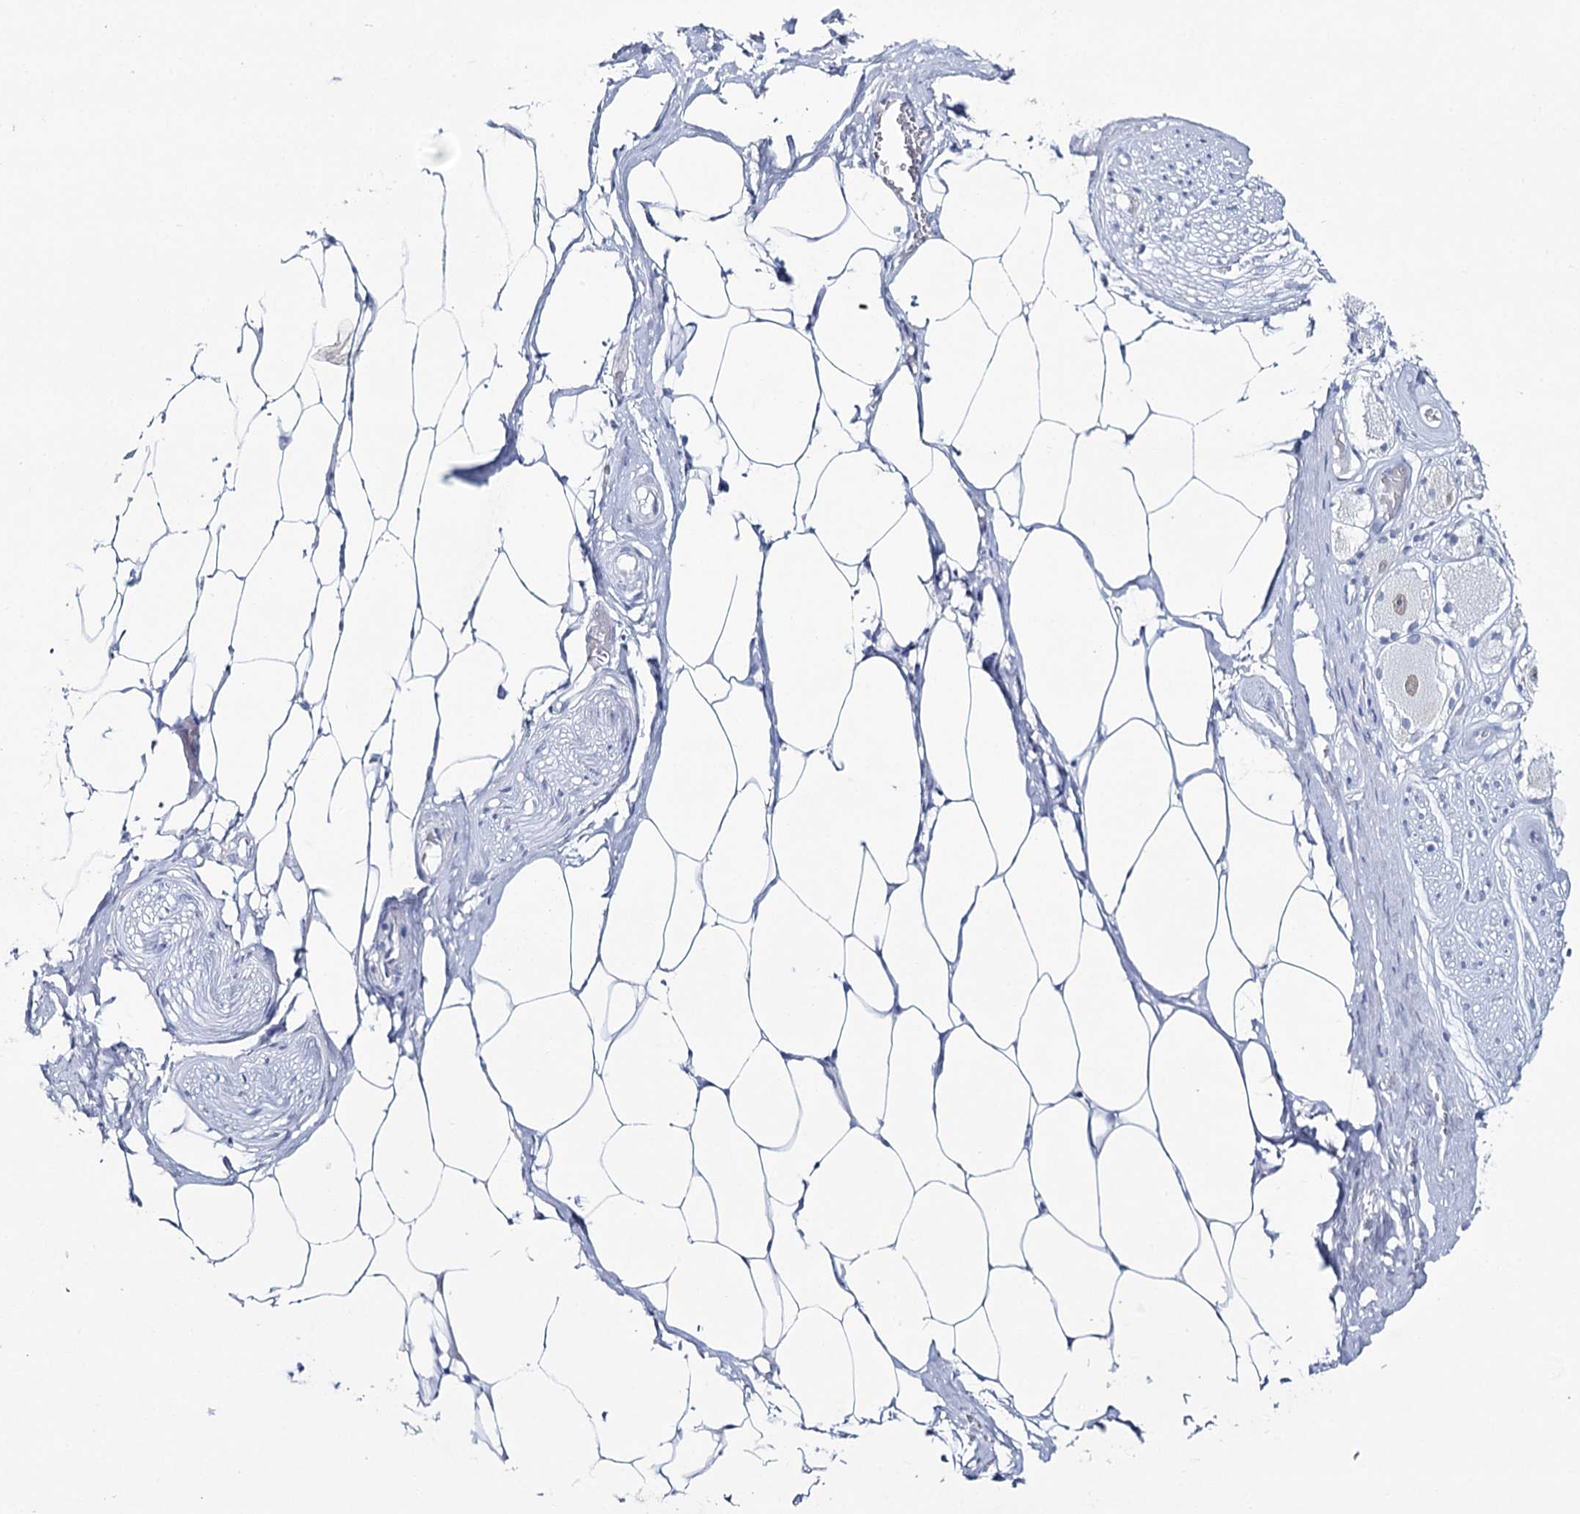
{"staining": {"intensity": "negative", "quantity": "none", "location": "none"}, "tissue": "adipose tissue", "cell_type": "Adipocytes", "image_type": "normal", "snomed": [{"axis": "morphology", "description": "Normal tissue, NOS"}, {"axis": "morphology", "description": "Adenocarcinoma, Low grade"}, {"axis": "topography", "description": "Prostate"}, {"axis": "topography", "description": "Peripheral nerve tissue"}], "caption": "A high-resolution micrograph shows immunohistochemistry (IHC) staining of unremarkable adipose tissue, which demonstrates no significant staining in adipocytes. (Stains: DAB immunohistochemistry (IHC) with hematoxylin counter stain, Microscopy: brightfield microscopy at high magnification).", "gene": "ZC3H8", "patient": {"sex": "male", "age": 63}}